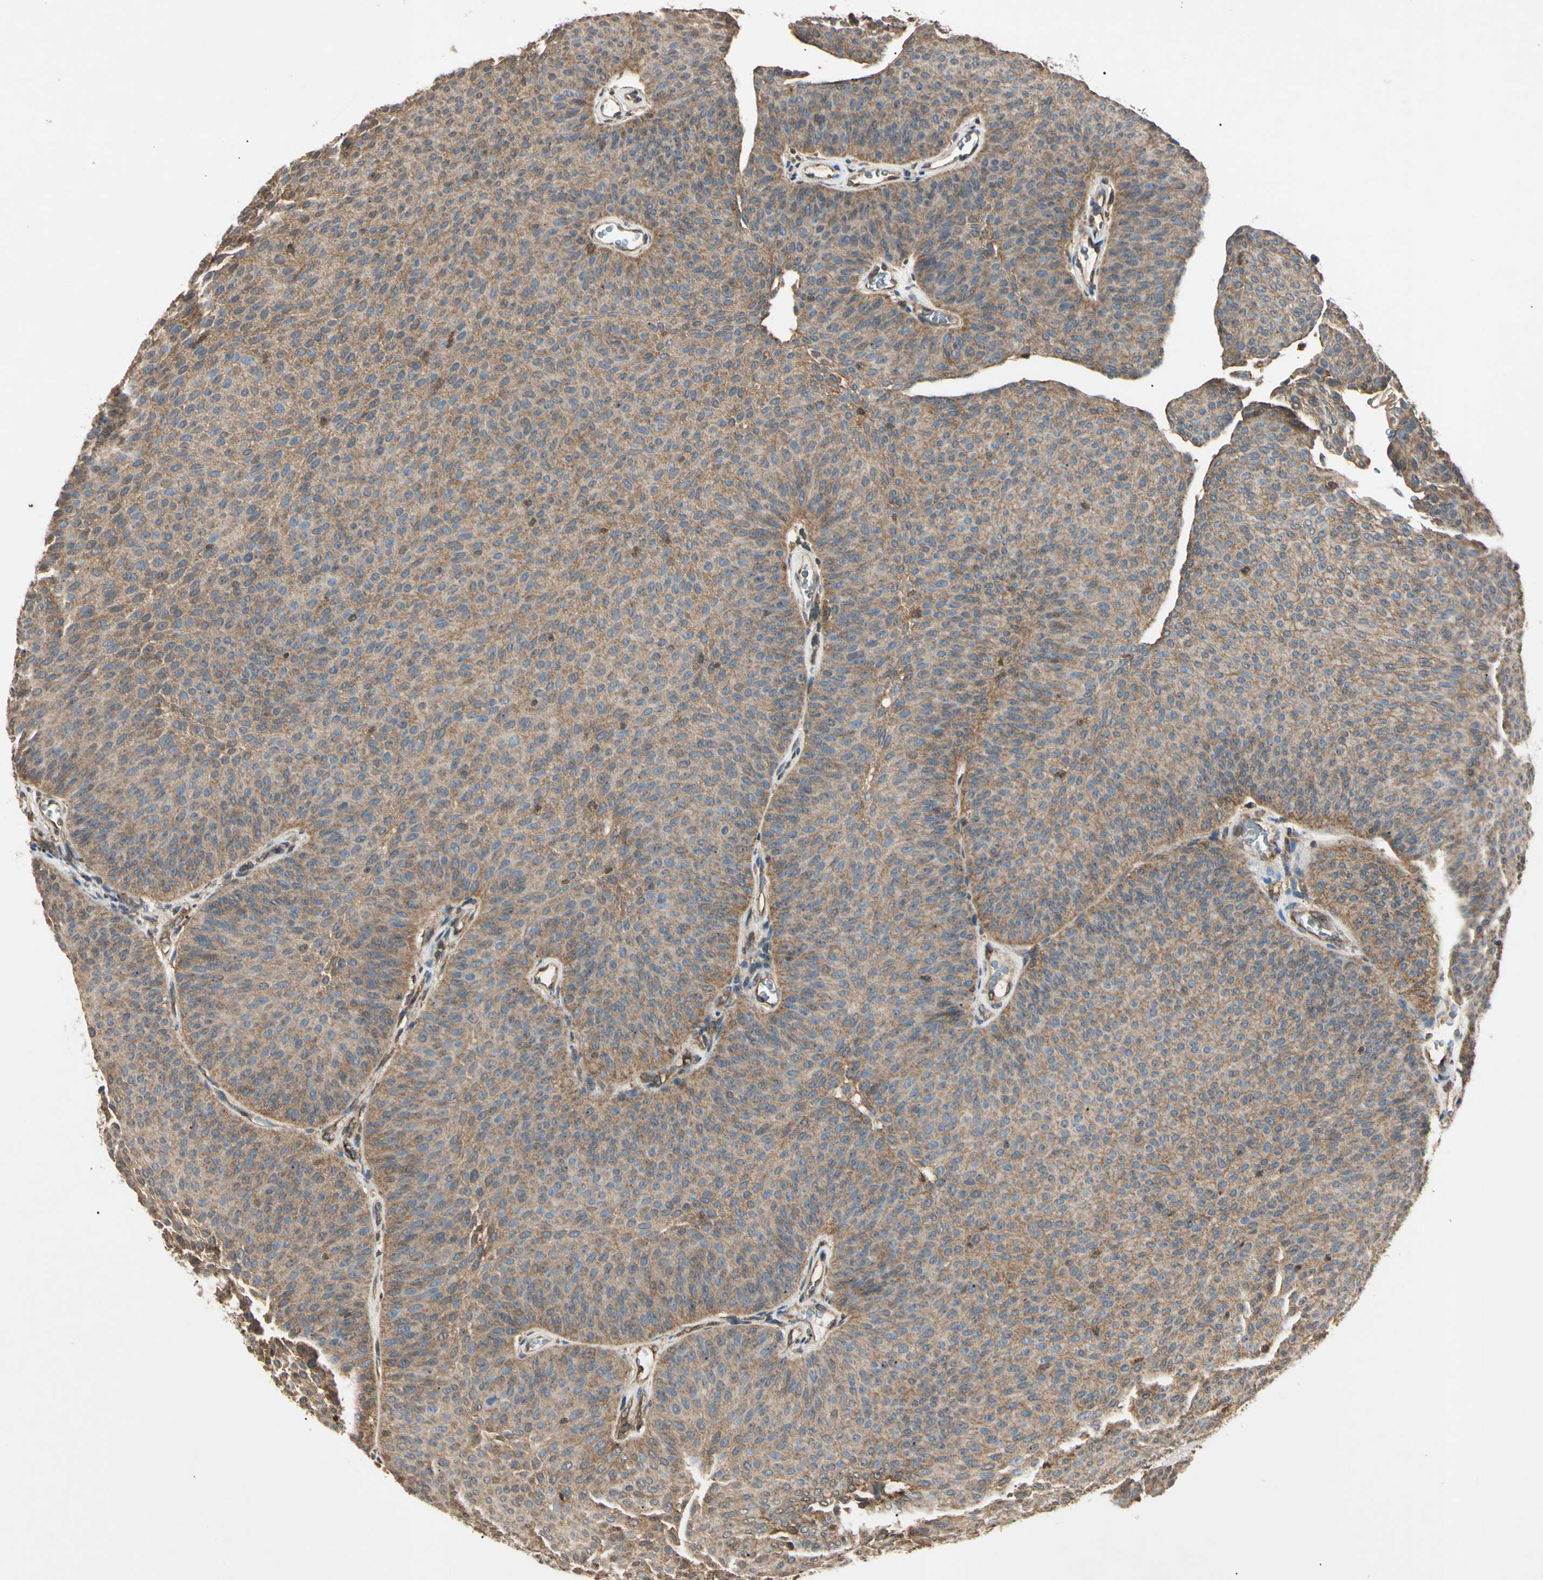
{"staining": {"intensity": "moderate", "quantity": ">75%", "location": "cytoplasmic/membranous"}, "tissue": "urothelial cancer", "cell_type": "Tumor cells", "image_type": "cancer", "snomed": [{"axis": "morphology", "description": "Urothelial carcinoma, Low grade"}, {"axis": "topography", "description": "Urinary bladder"}], "caption": "Tumor cells display medium levels of moderate cytoplasmic/membranous staining in about >75% of cells in urothelial cancer.", "gene": "EPN1", "patient": {"sex": "female", "age": 60}}